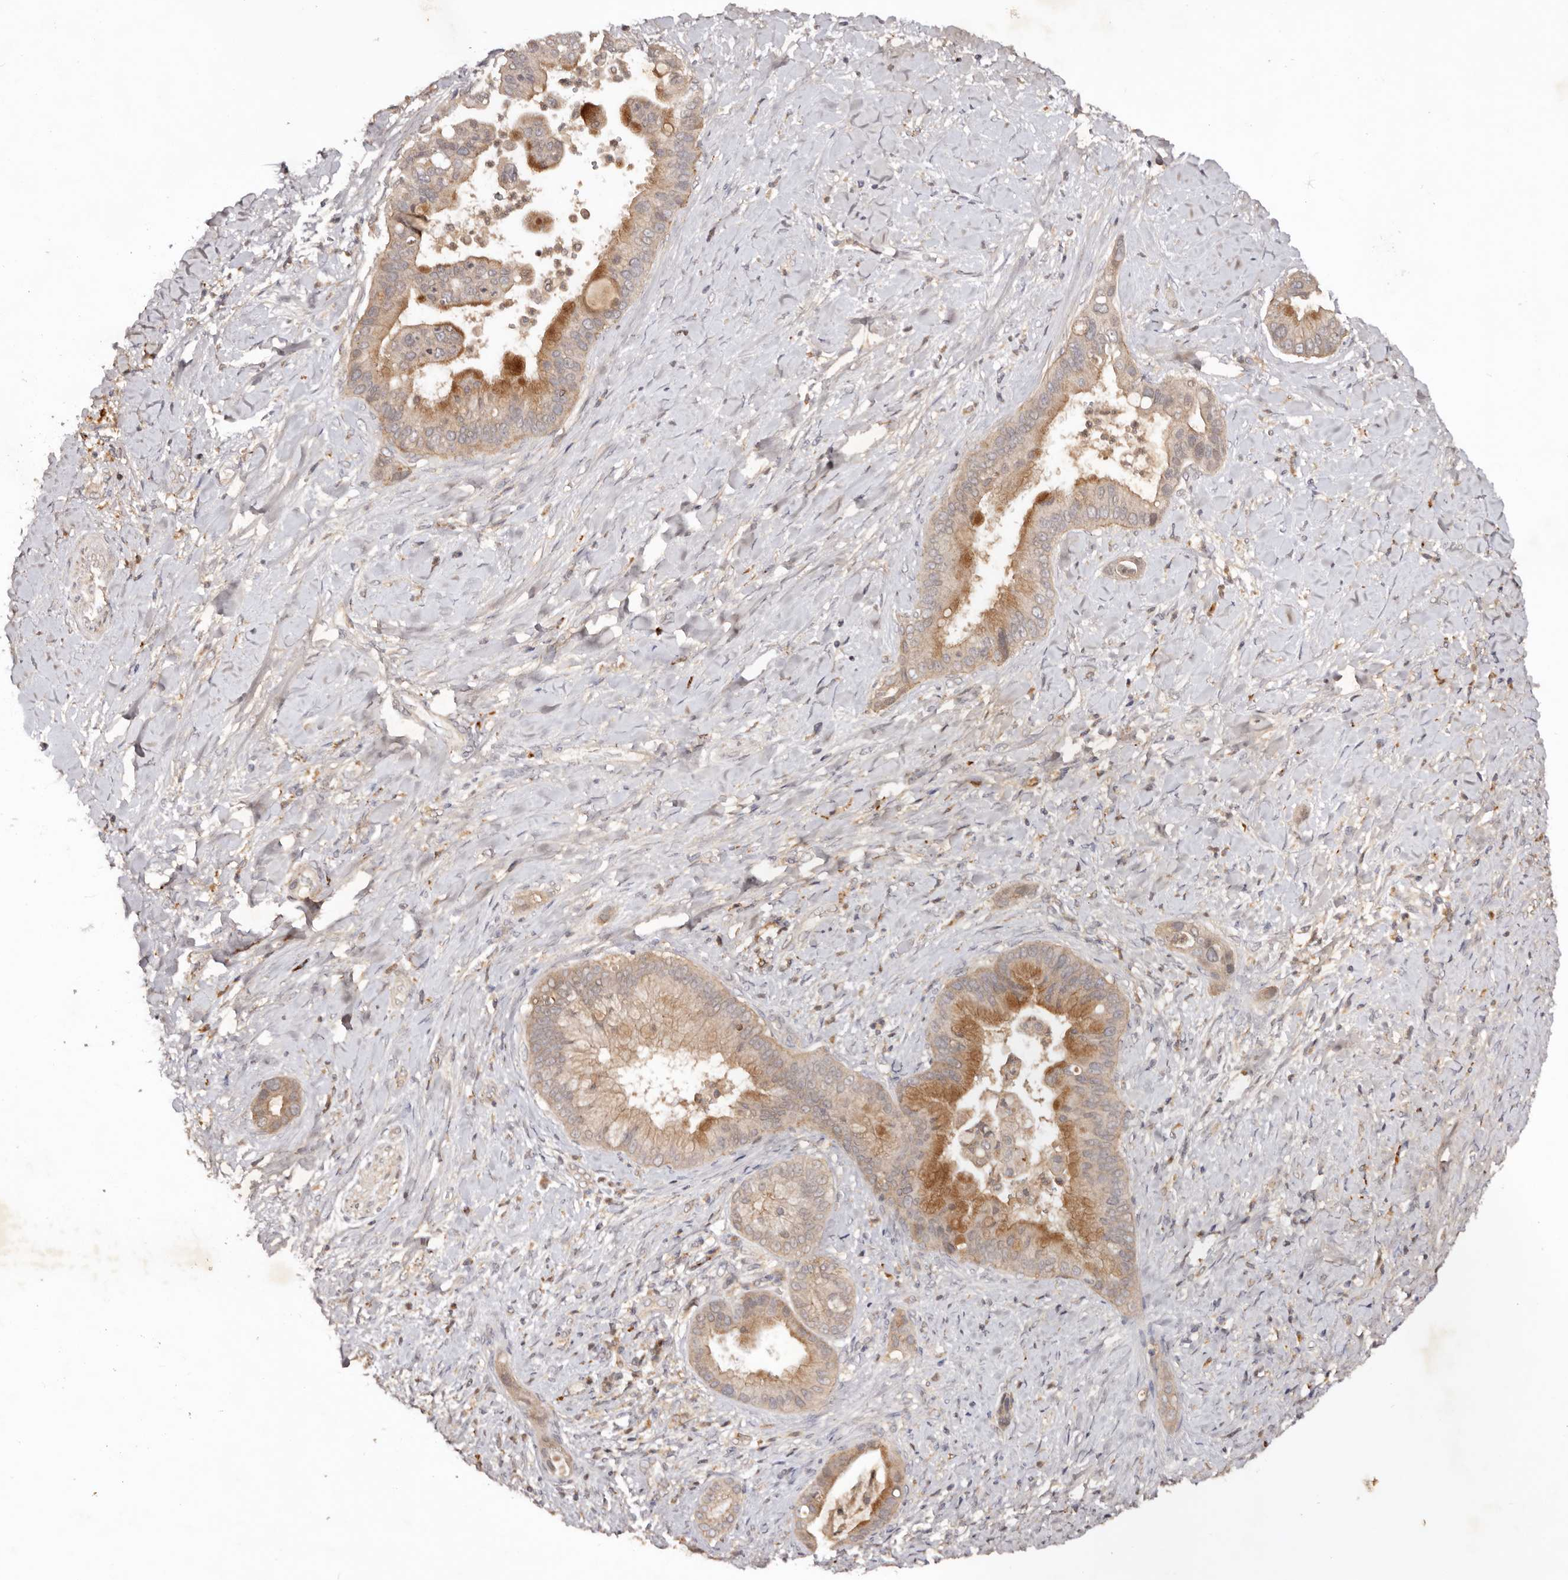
{"staining": {"intensity": "moderate", "quantity": "25%-75%", "location": "cytoplasmic/membranous"}, "tissue": "liver cancer", "cell_type": "Tumor cells", "image_type": "cancer", "snomed": [{"axis": "morphology", "description": "Cholangiocarcinoma"}, {"axis": "topography", "description": "Liver"}], "caption": "A brown stain shows moderate cytoplasmic/membranous expression of a protein in human liver cholangiocarcinoma tumor cells.", "gene": "PKIB", "patient": {"sex": "female", "age": 54}}